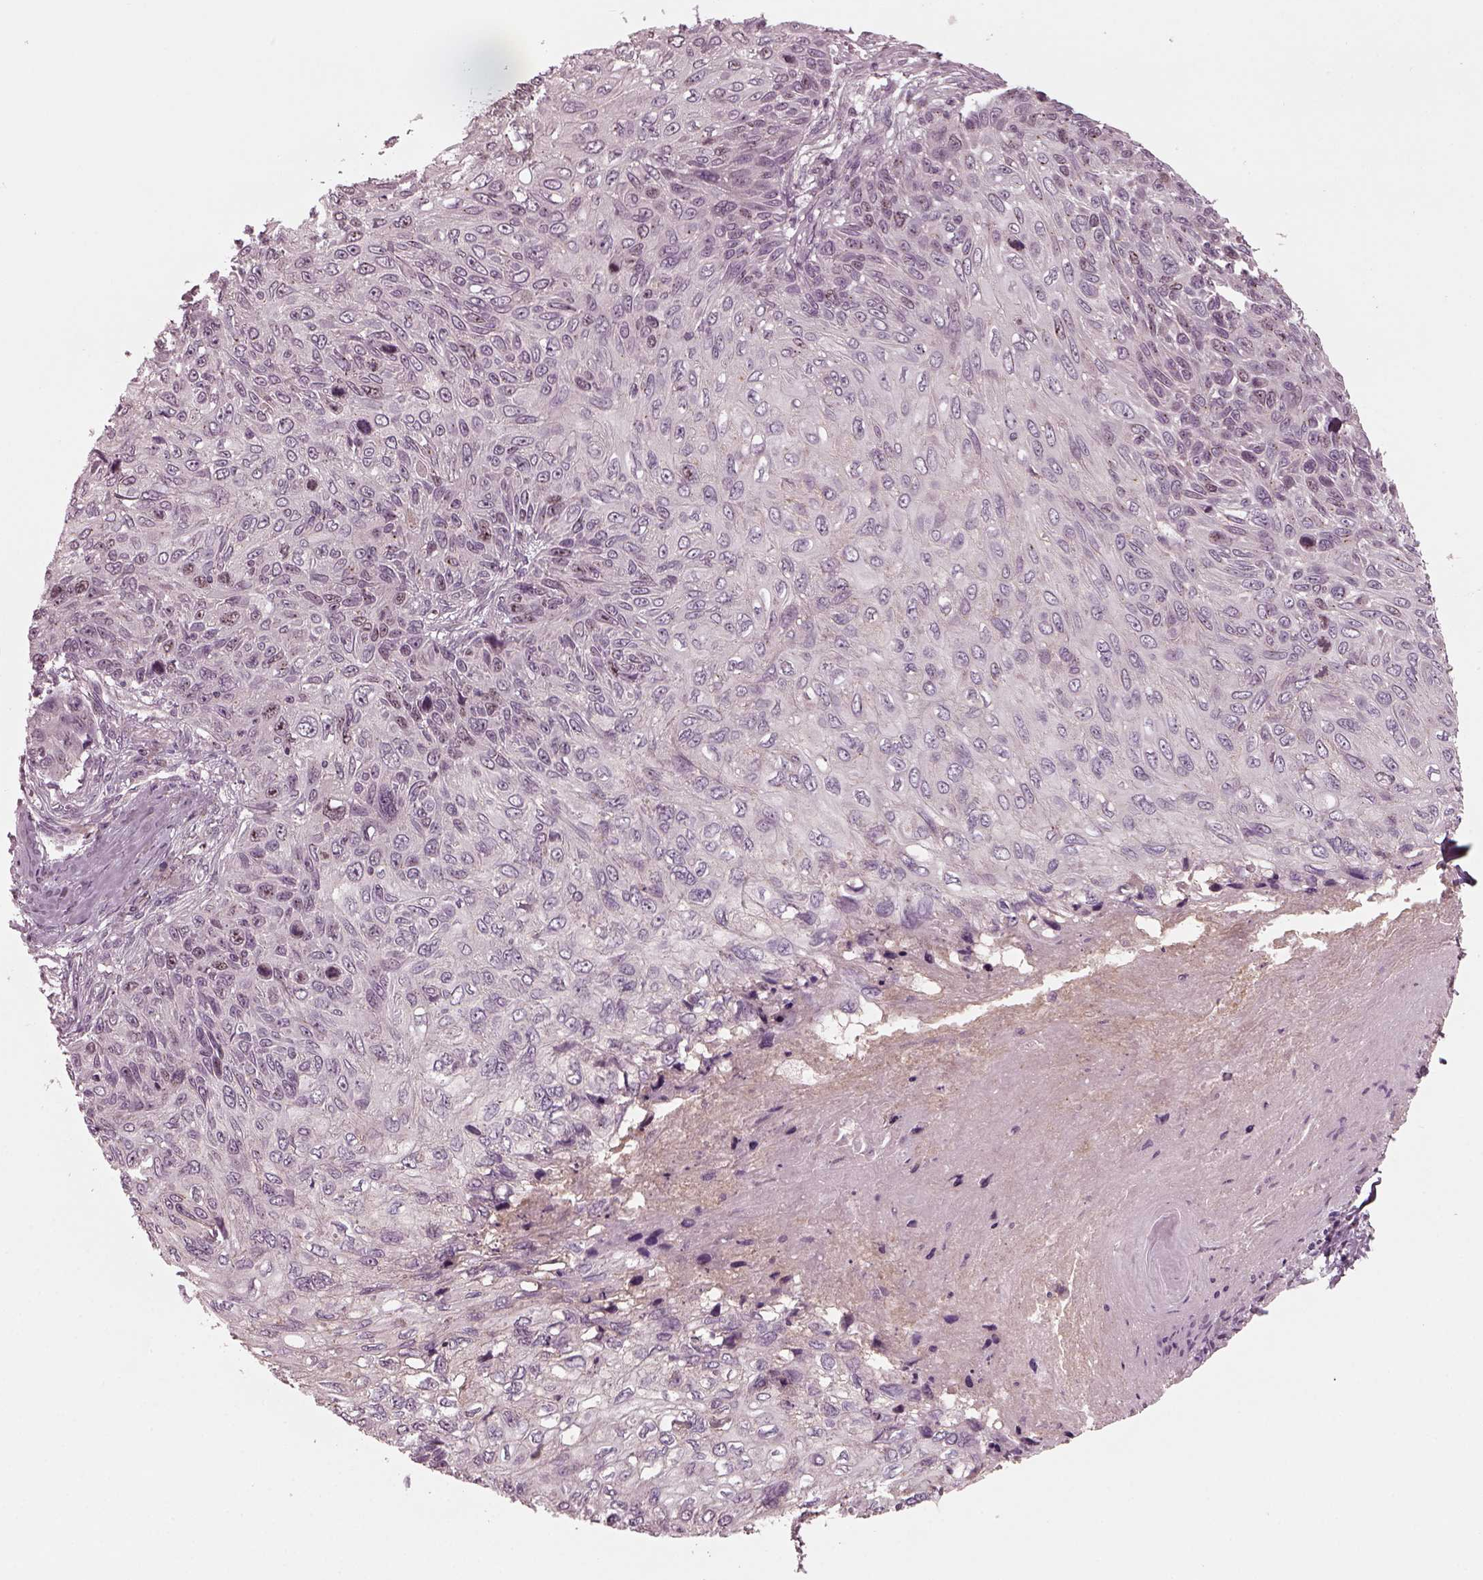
{"staining": {"intensity": "negative", "quantity": "none", "location": "none"}, "tissue": "skin cancer", "cell_type": "Tumor cells", "image_type": "cancer", "snomed": [{"axis": "morphology", "description": "Squamous cell carcinoma, NOS"}, {"axis": "topography", "description": "Skin"}], "caption": "Squamous cell carcinoma (skin) stained for a protein using IHC exhibits no positivity tumor cells.", "gene": "SAXO1", "patient": {"sex": "male", "age": 92}}